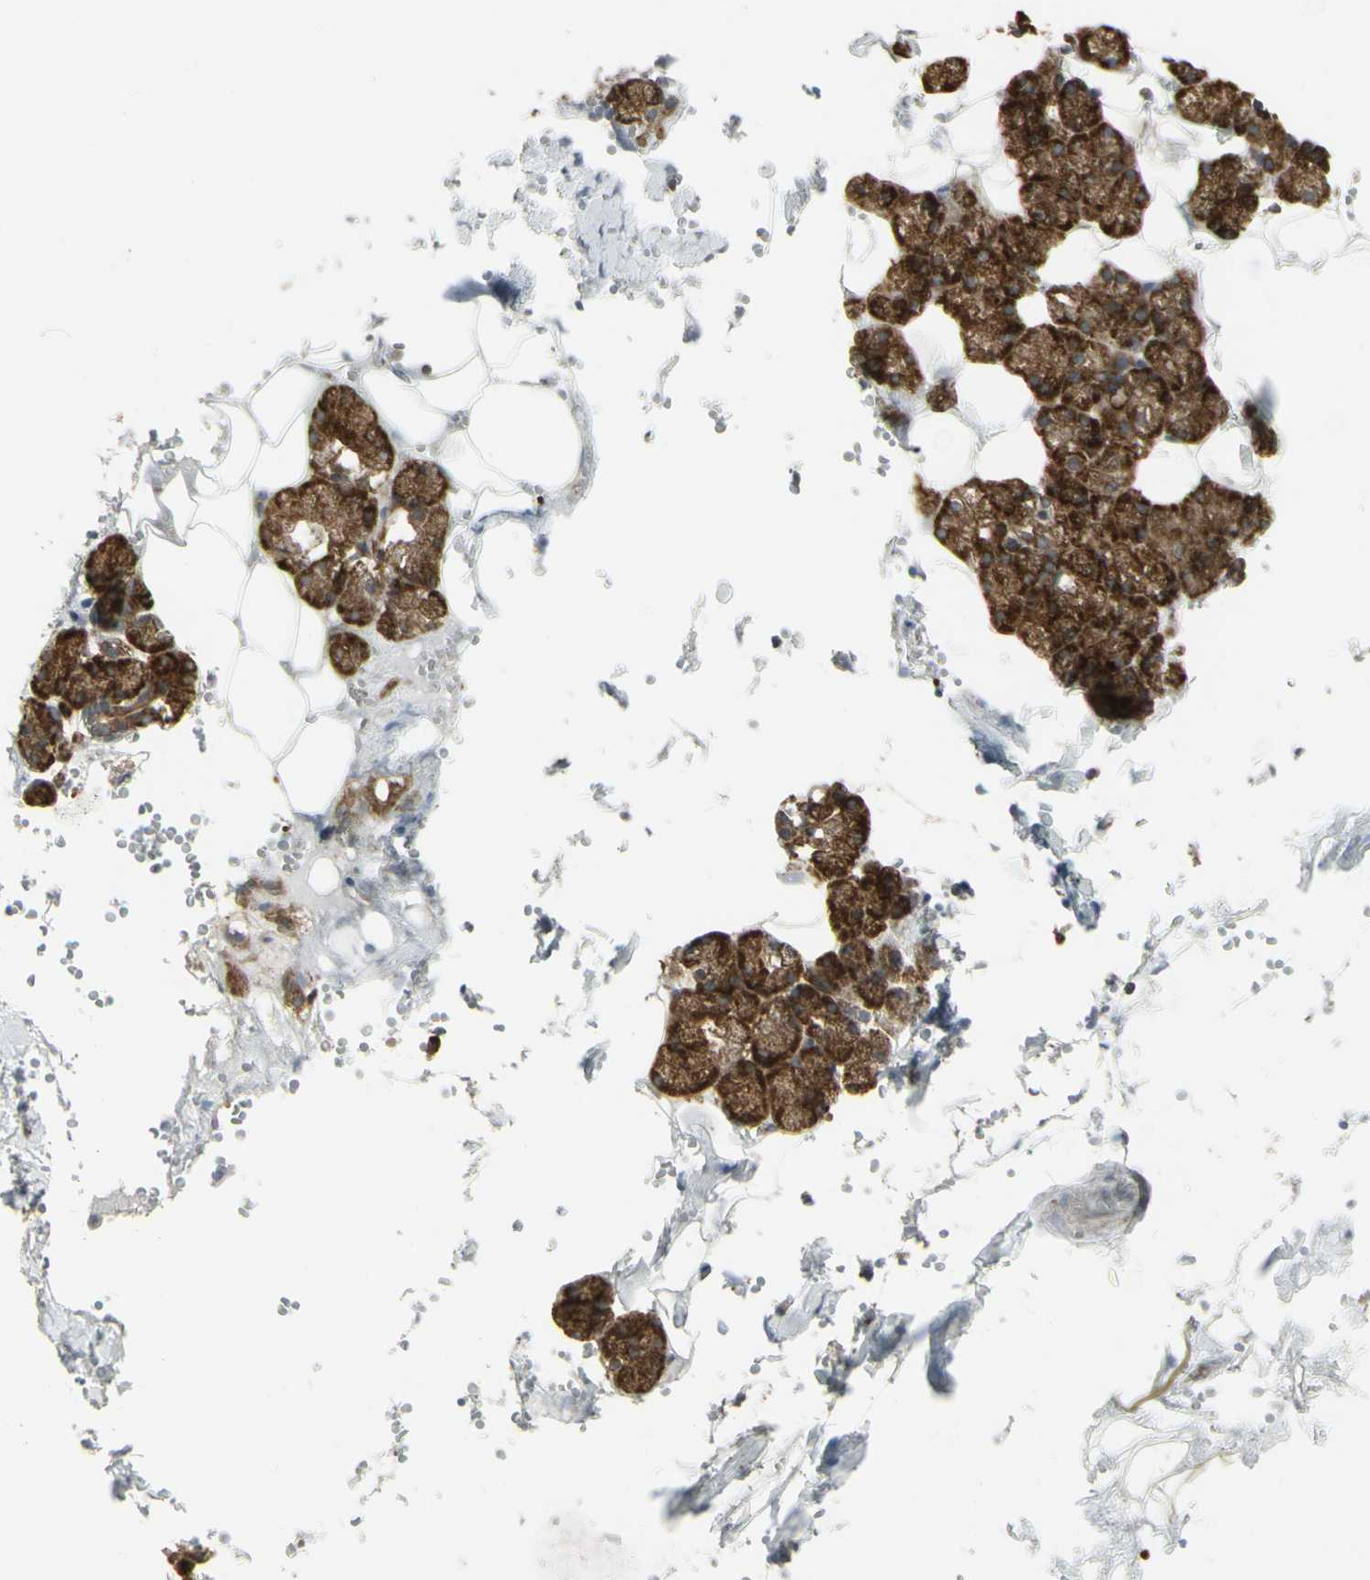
{"staining": {"intensity": "strong", "quantity": ">75%", "location": "cytoplasmic/membranous"}, "tissue": "salivary gland", "cell_type": "Glandular cells", "image_type": "normal", "snomed": [{"axis": "morphology", "description": "Normal tissue, NOS"}, {"axis": "topography", "description": "Salivary gland"}], "caption": "The histopathology image exhibits immunohistochemical staining of benign salivary gland. There is strong cytoplasmic/membranous expression is present in about >75% of glandular cells.", "gene": "FKBP3", "patient": {"sex": "male", "age": 62}}